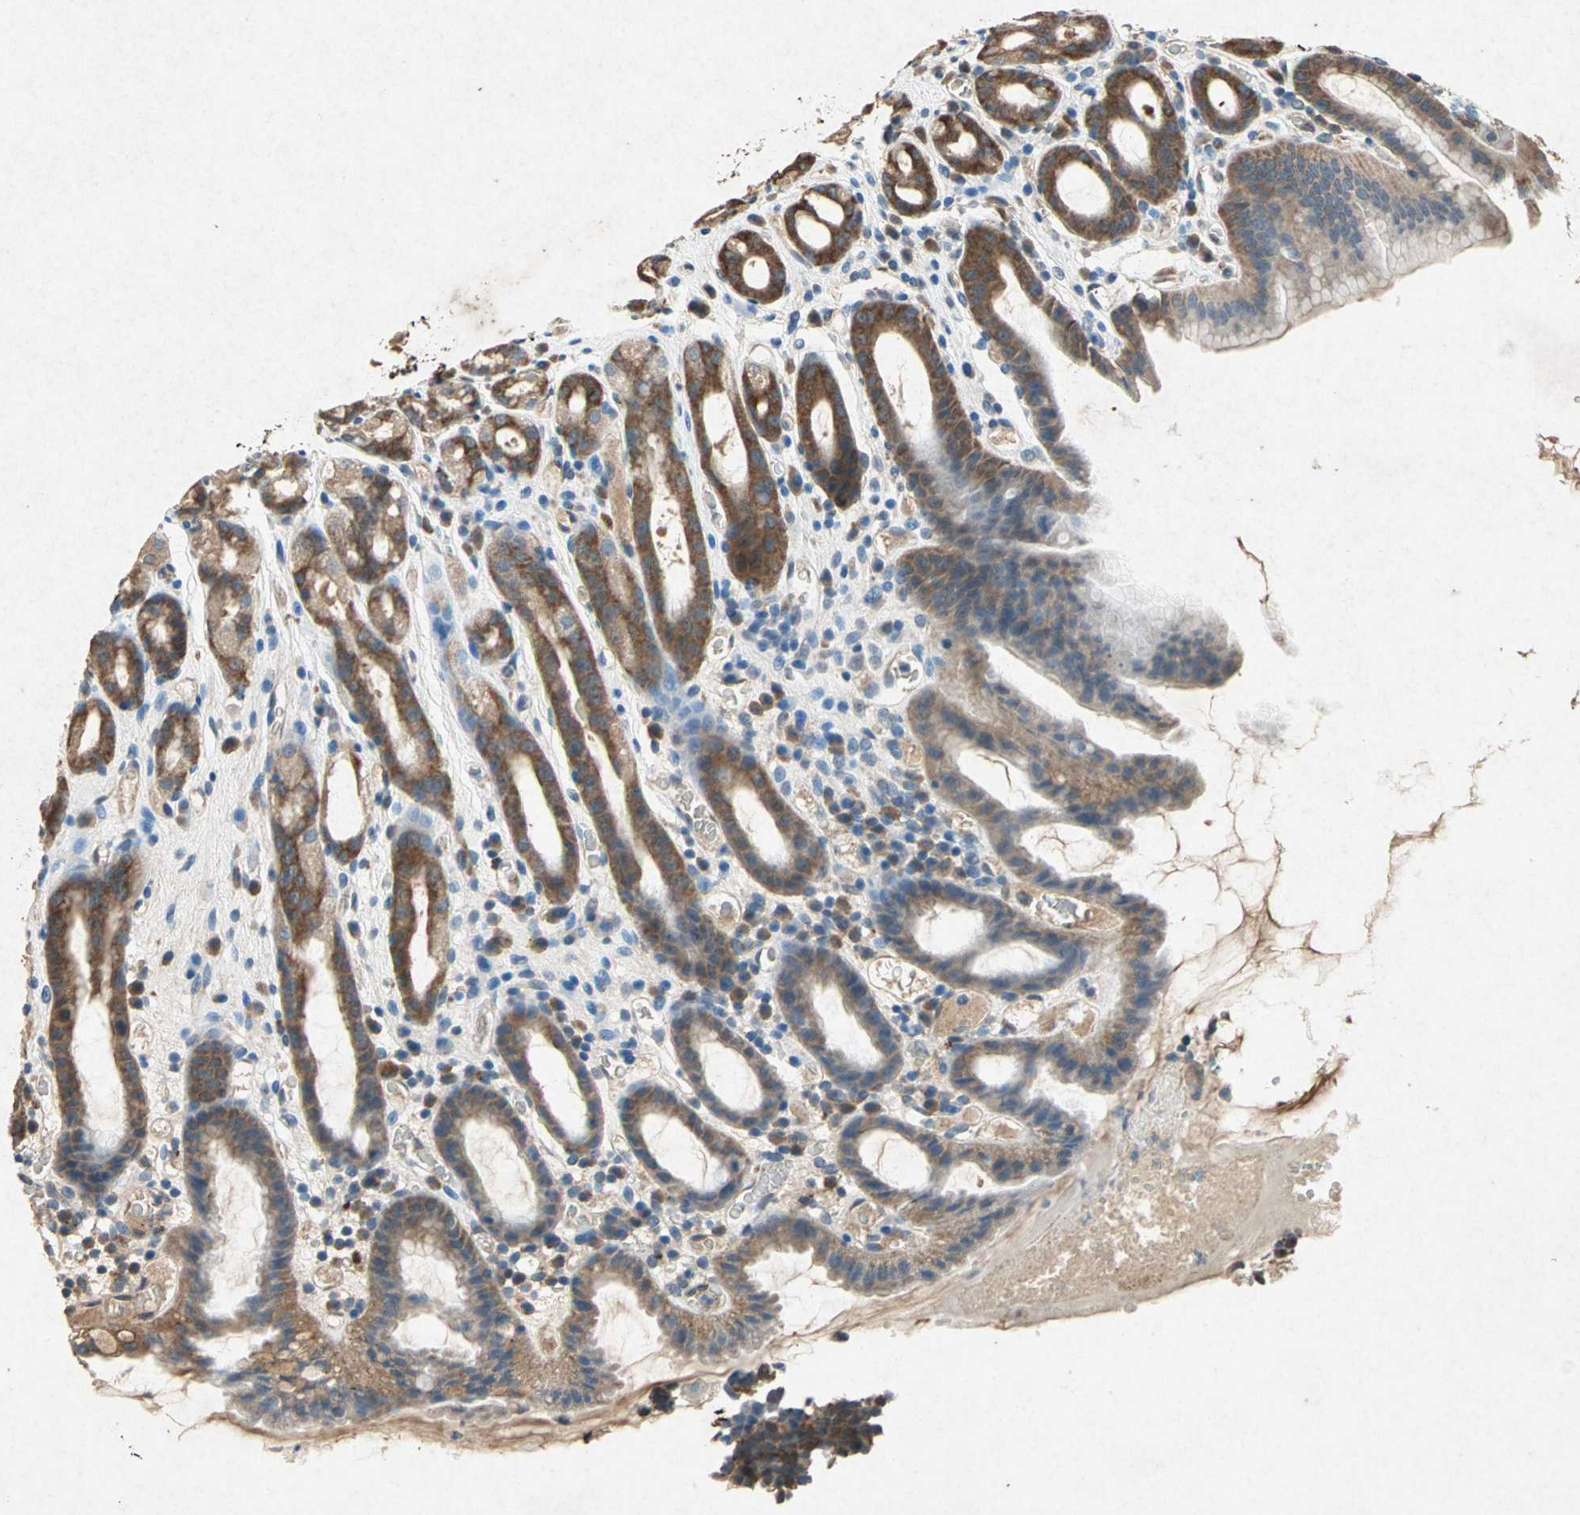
{"staining": {"intensity": "moderate", "quantity": ">75%", "location": "cytoplasmic/membranous"}, "tissue": "stomach", "cell_type": "Glandular cells", "image_type": "normal", "snomed": [{"axis": "morphology", "description": "Normal tissue, NOS"}, {"axis": "topography", "description": "Stomach, upper"}], "caption": "An image of human stomach stained for a protein displays moderate cytoplasmic/membranous brown staining in glandular cells. (IHC, brightfield microscopy, high magnification).", "gene": "HSP90AB1", "patient": {"sex": "male", "age": 68}}